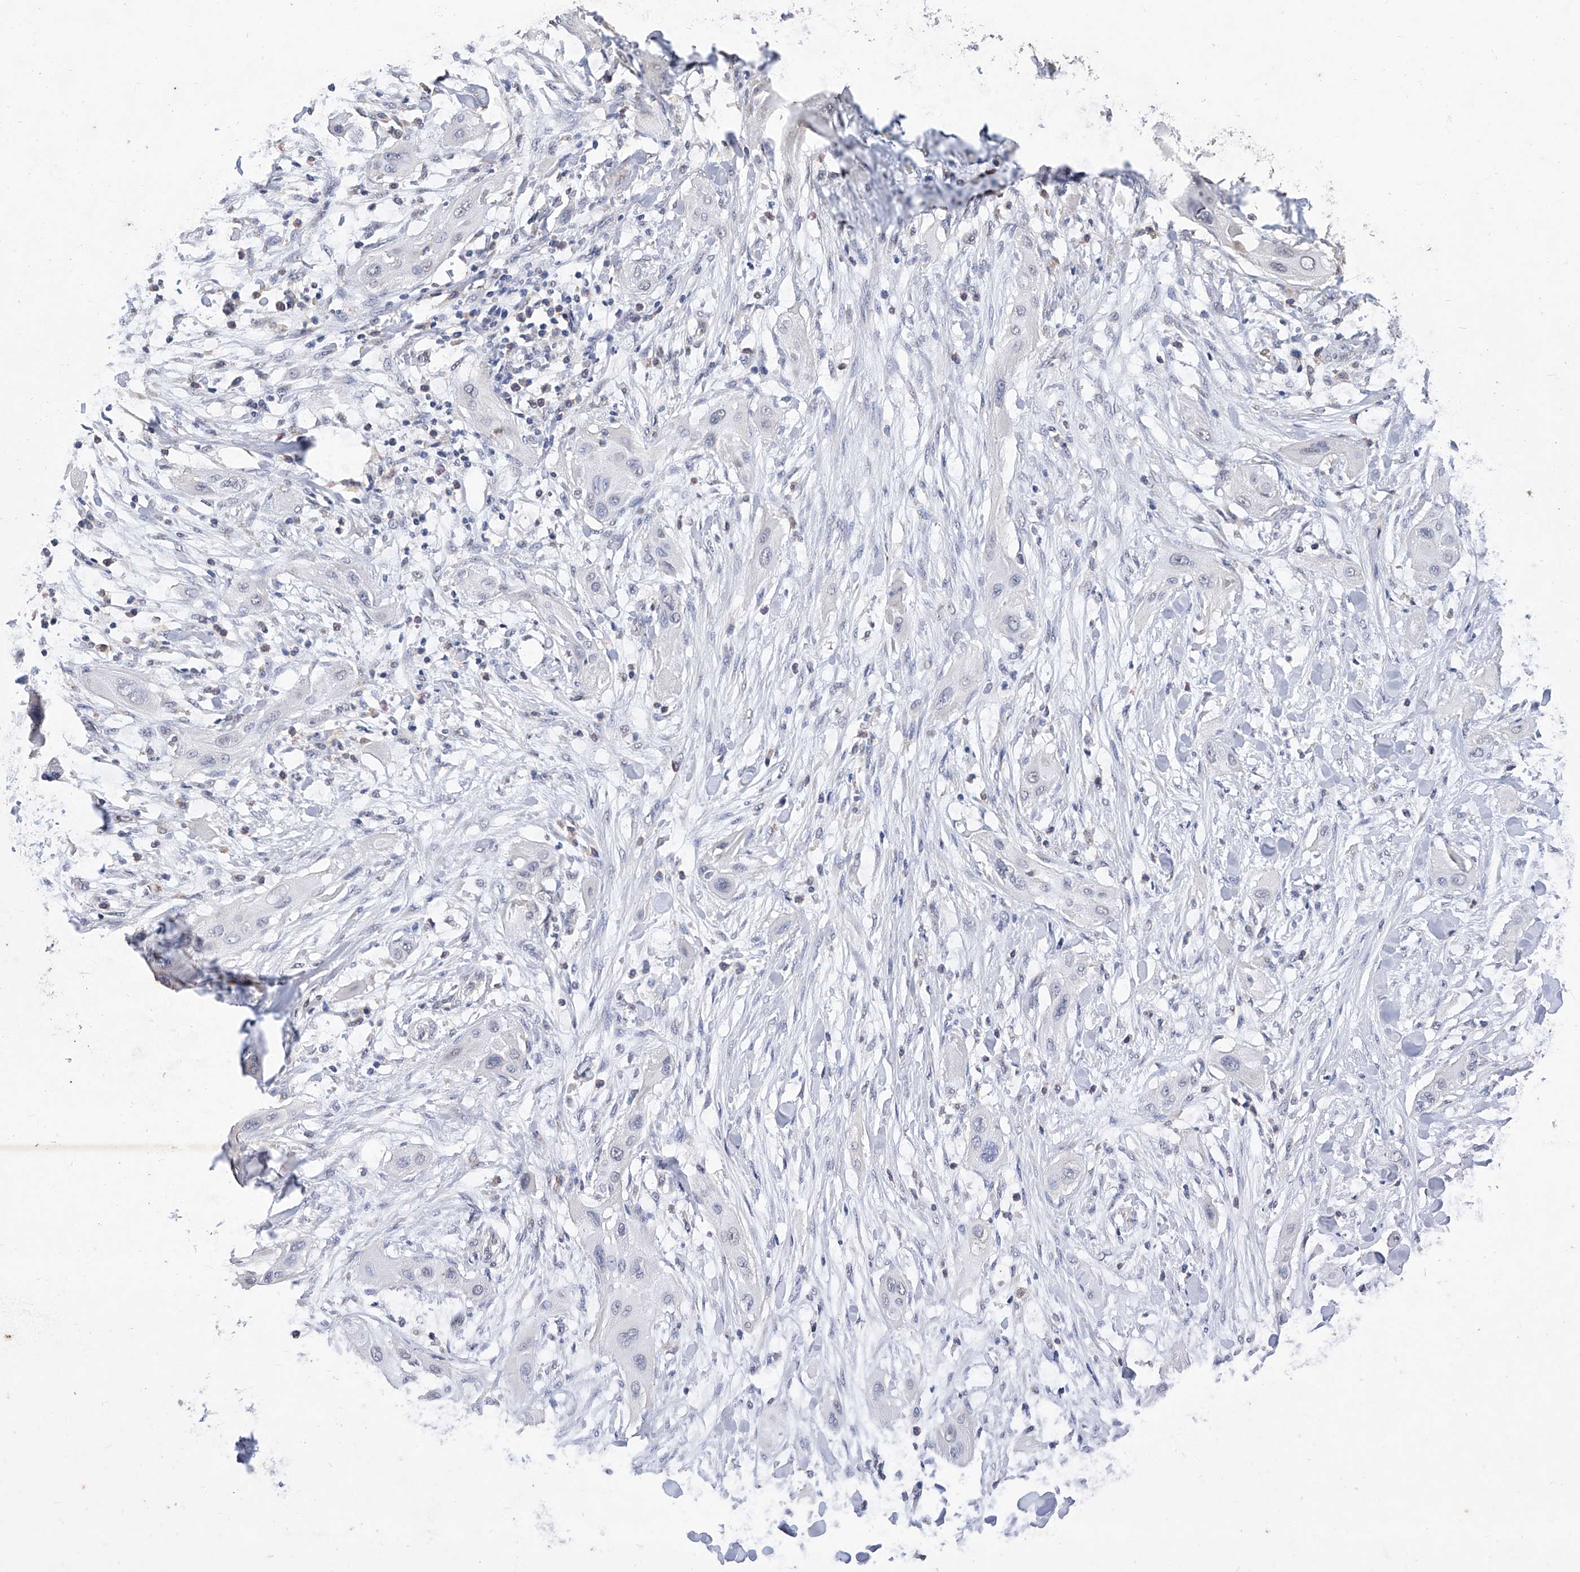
{"staining": {"intensity": "negative", "quantity": "none", "location": "none"}, "tissue": "lung cancer", "cell_type": "Tumor cells", "image_type": "cancer", "snomed": [{"axis": "morphology", "description": "Squamous cell carcinoma, NOS"}, {"axis": "topography", "description": "Lung"}], "caption": "This is a micrograph of immunohistochemistry (IHC) staining of lung cancer (squamous cell carcinoma), which shows no staining in tumor cells.", "gene": "GPT", "patient": {"sex": "female", "age": 47}}